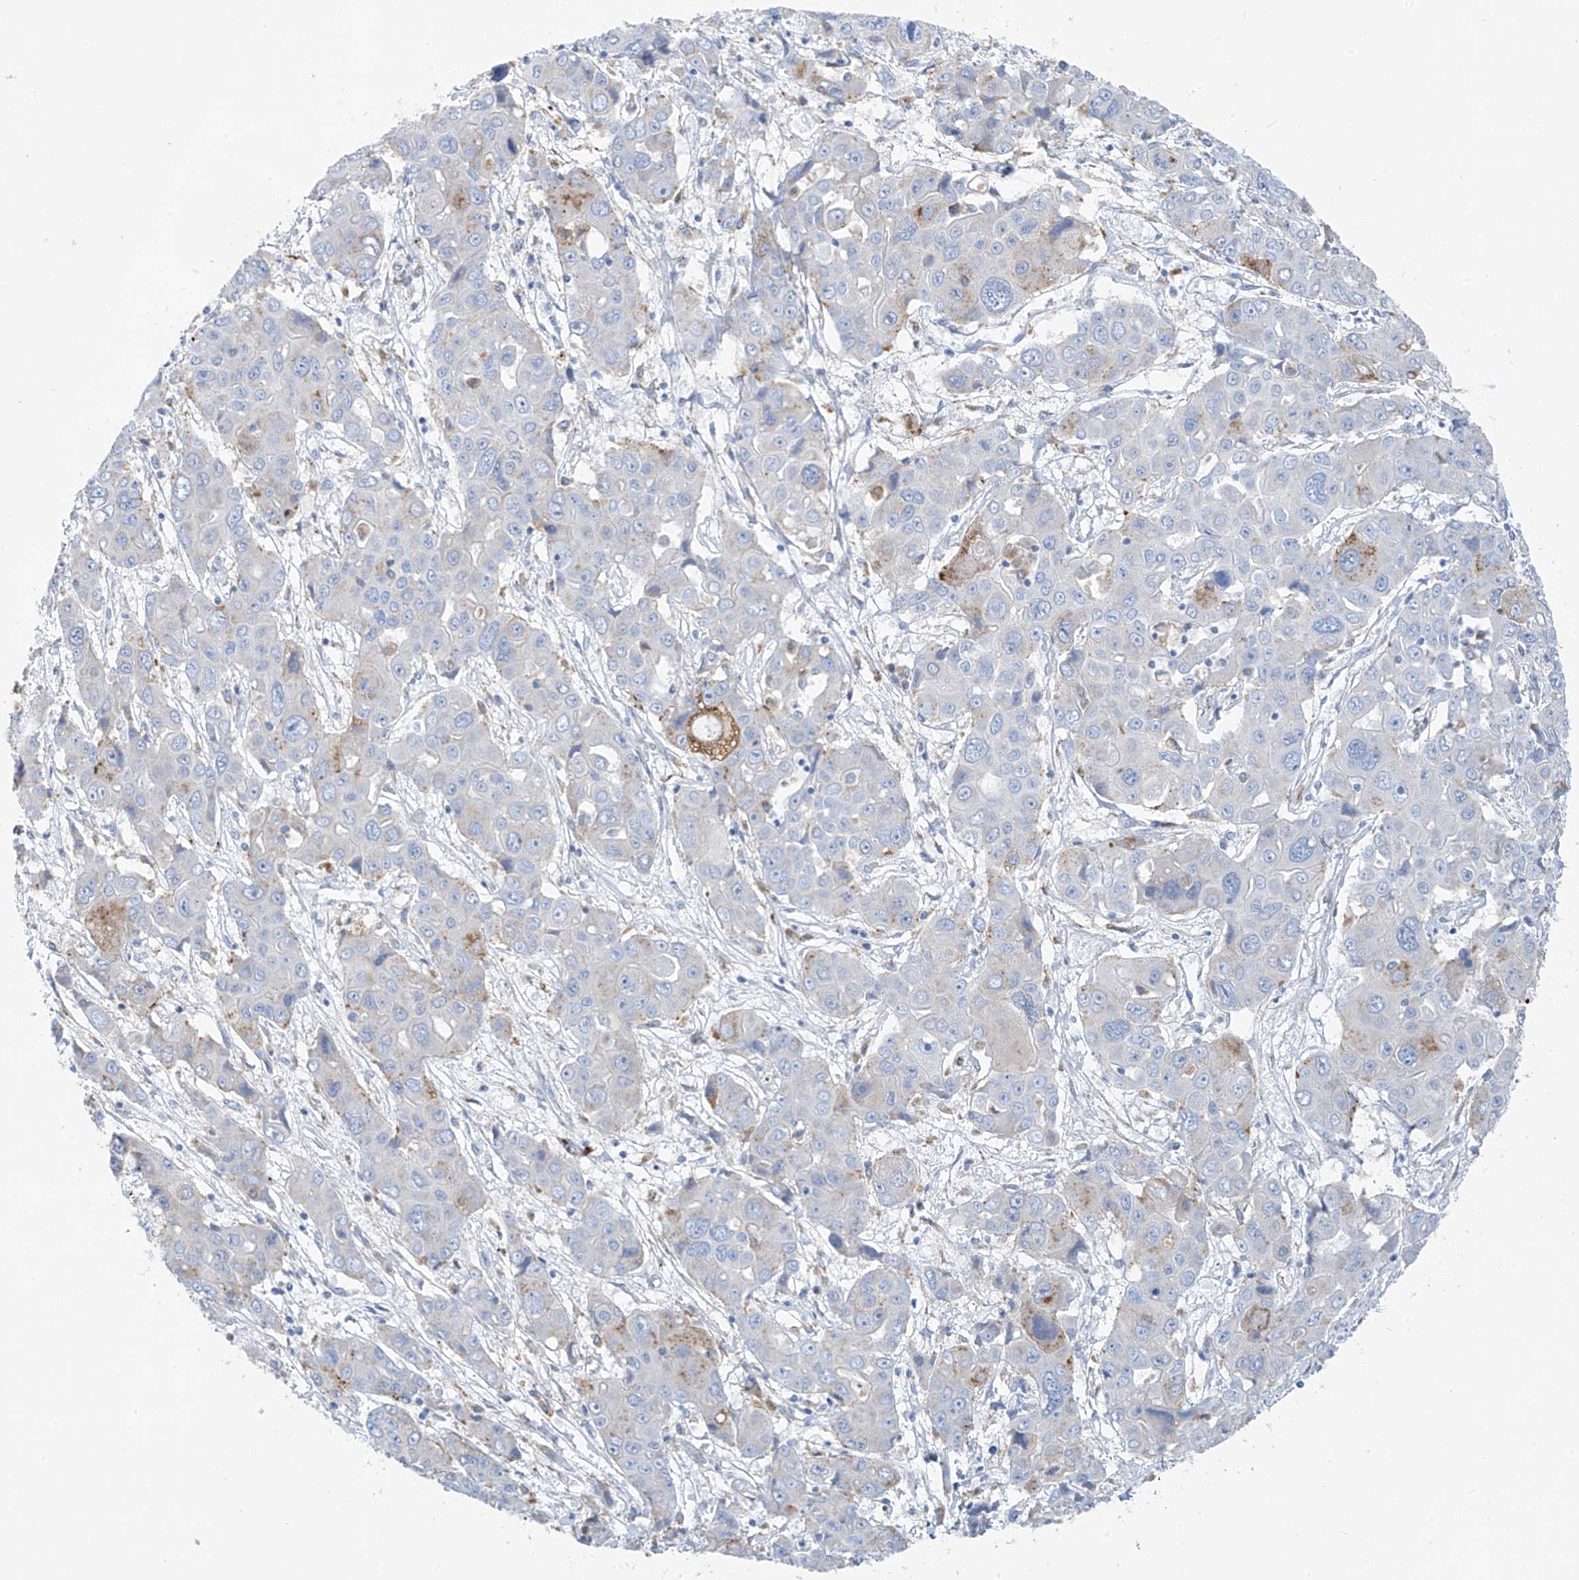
{"staining": {"intensity": "weak", "quantity": "<25%", "location": "cytoplasmic/membranous"}, "tissue": "liver cancer", "cell_type": "Tumor cells", "image_type": "cancer", "snomed": [{"axis": "morphology", "description": "Cholangiocarcinoma"}, {"axis": "topography", "description": "Liver"}], "caption": "A micrograph of human liver cancer is negative for staining in tumor cells.", "gene": "GLMP", "patient": {"sex": "male", "age": 67}}